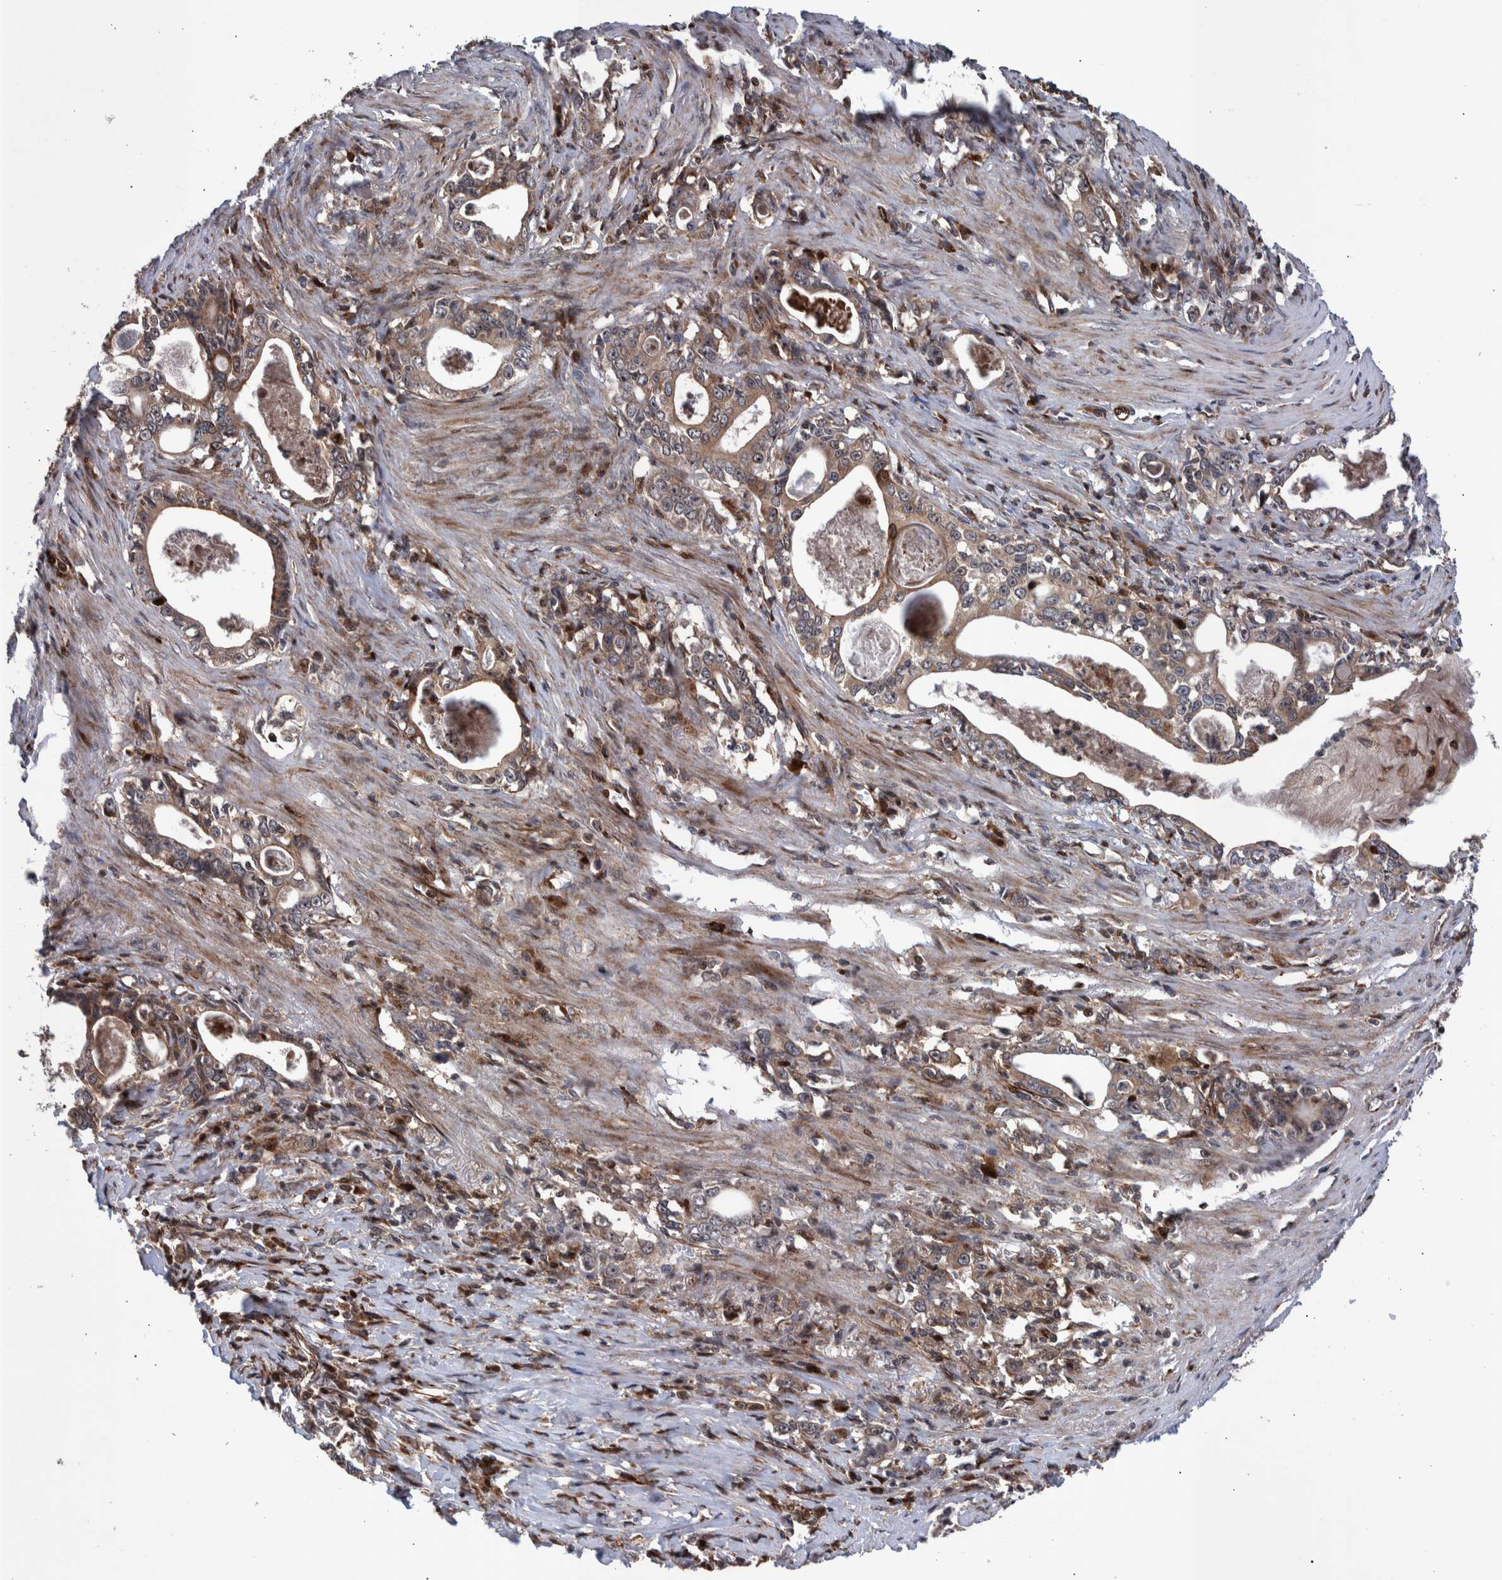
{"staining": {"intensity": "weak", "quantity": ">75%", "location": "cytoplasmic/membranous"}, "tissue": "stomach cancer", "cell_type": "Tumor cells", "image_type": "cancer", "snomed": [{"axis": "morphology", "description": "Adenocarcinoma, NOS"}, {"axis": "topography", "description": "Stomach, lower"}], "caption": "Immunohistochemistry (IHC) (DAB) staining of human stomach cancer shows weak cytoplasmic/membranous protein staining in about >75% of tumor cells. (IHC, brightfield microscopy, high magnification).", "gene": "SHISA6", "patient": {"sex": "female", "age": 72}}